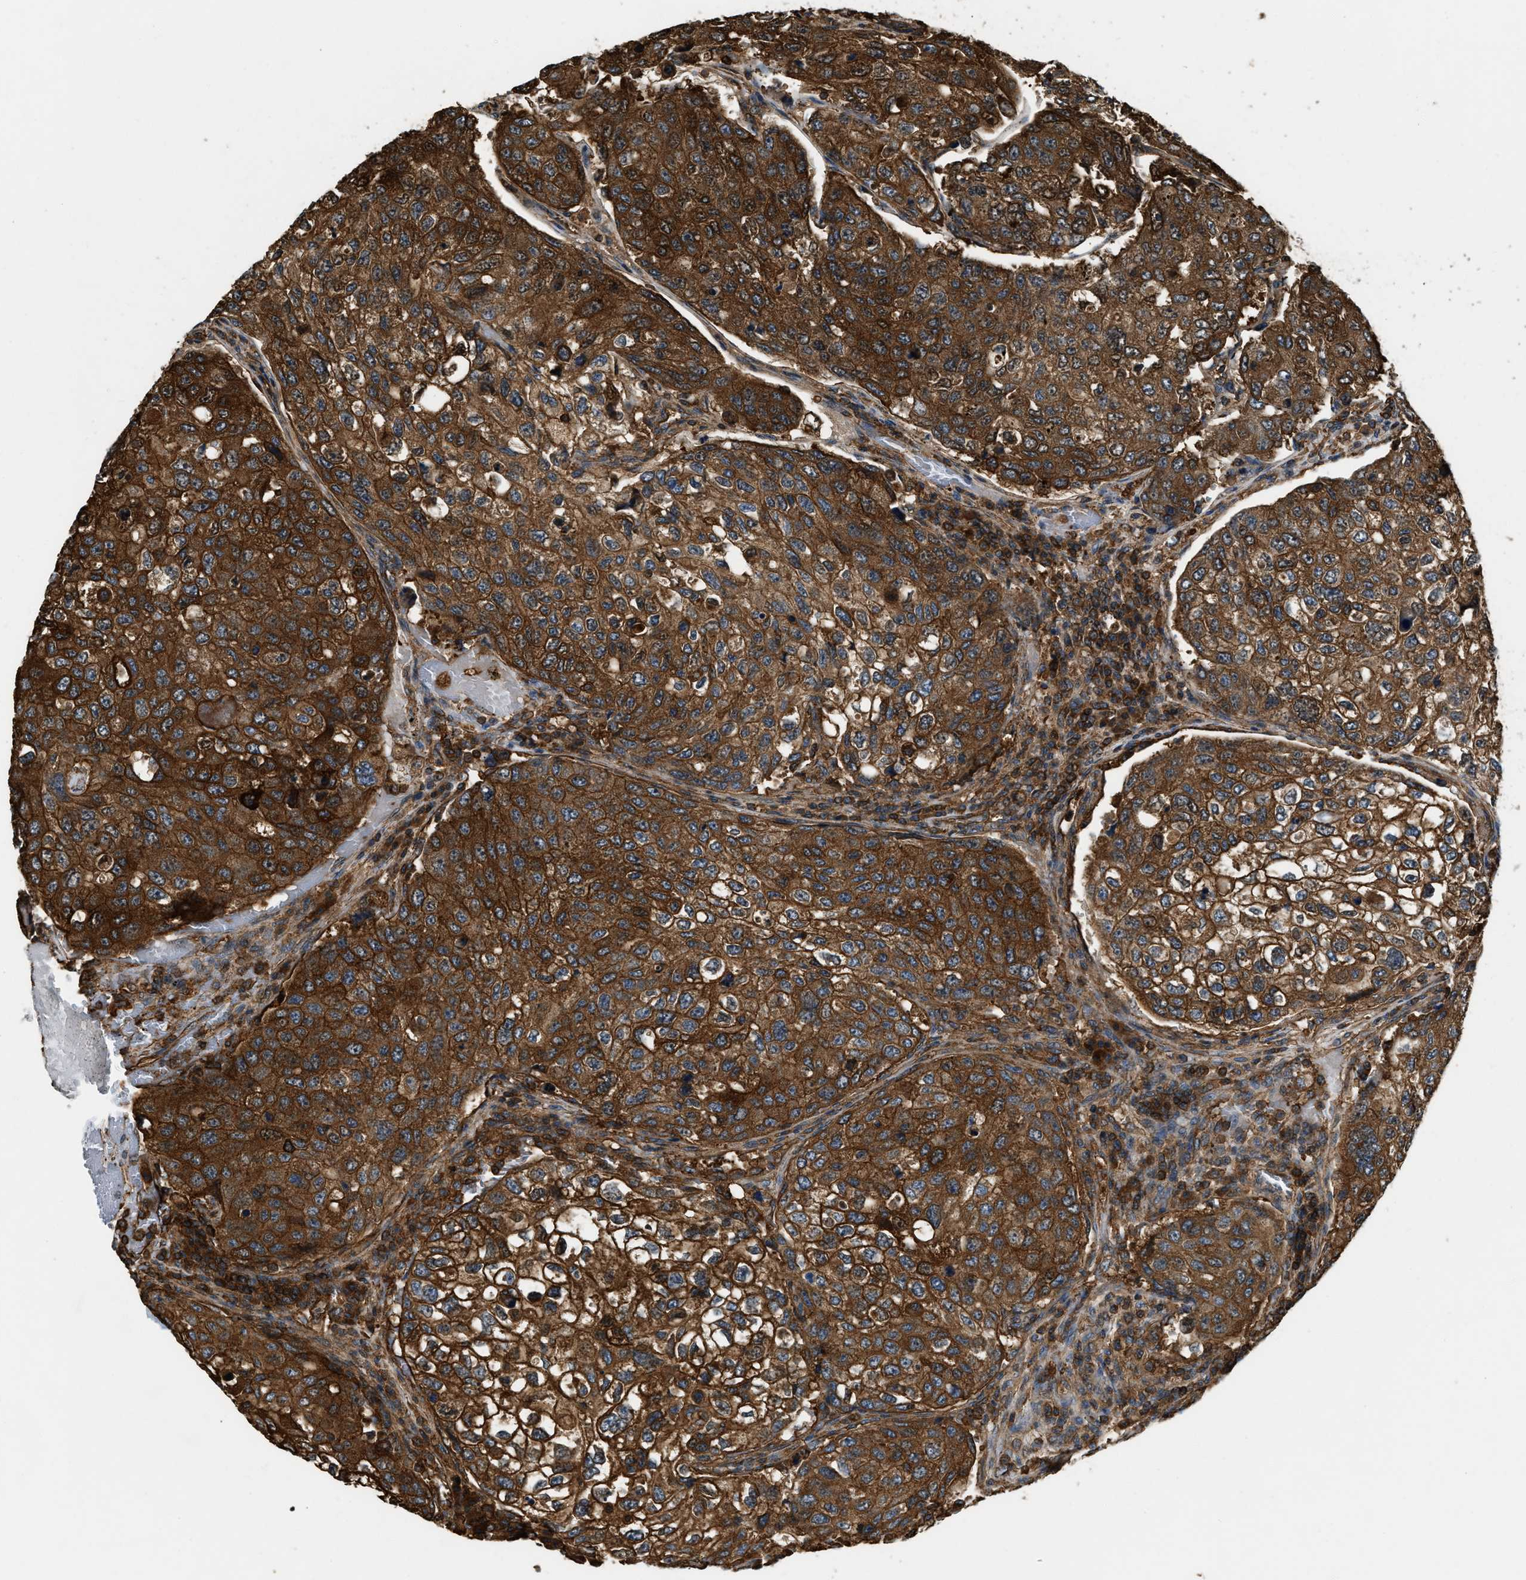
{"staining": {"intensity": "strong", "quantity": ">75%", "location": "cytoplasmic/membranous"}, "tissue": "urothelial cancer", "cell_type": "Tumor cells", "image_type": "cancer", "snomed": [{"axis": "morphology", "description": "Urothelial carcinoma, High grade"}, {"axis": "topography", "description": "Lymph node"}, {"axis": "topography", "description": "Urinary bladder"}], "caption": "Immunohistochemical staining of urothelial cancer exhibits high levels of strong cytoplasmic/membranous protein staining in about >75% of tumor cells.", "gene": "YARS1", "patient": {"sex": "male", "age": 51}}